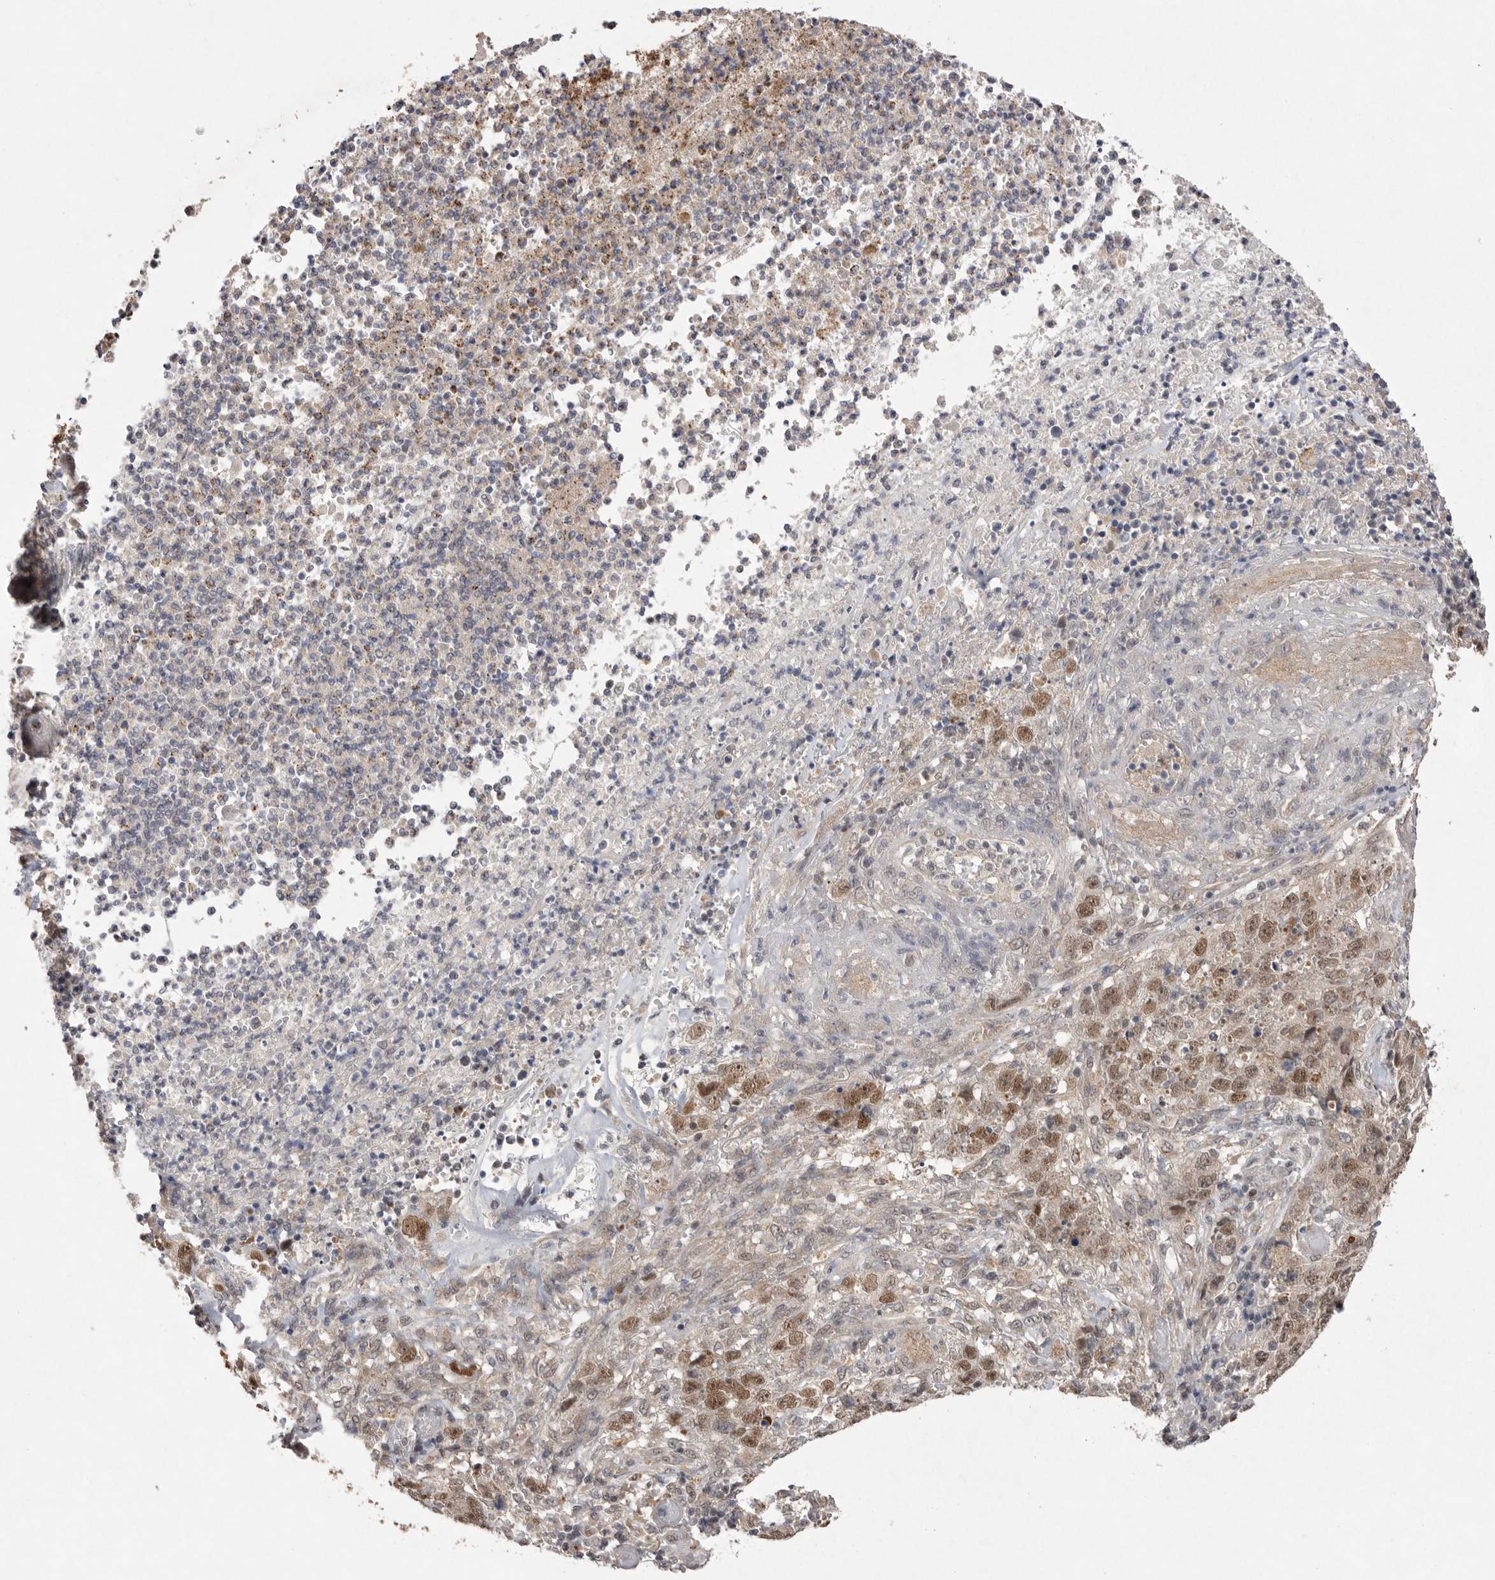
{"staining": {"intensity": "moderate", "quantity": ">75%", "location": "nuclear"}, "tissue": "stomach cancer", "cell_type": "Tumor cells", "image_type": "cancer", "snomed": [{"axis": "morphology", "description": "Adenocarcinoma, NOS"}, {"axis": "topography", "description": "Stomach"}], "caption": "Immunohistochemical staining of human stomach adenocarcinoma demonstrates medium levels of moderate nuclear protein staining in about >75% of tumor cells.", "gene": "HUS1", "patient": {"sex": "male", "age": 48}}